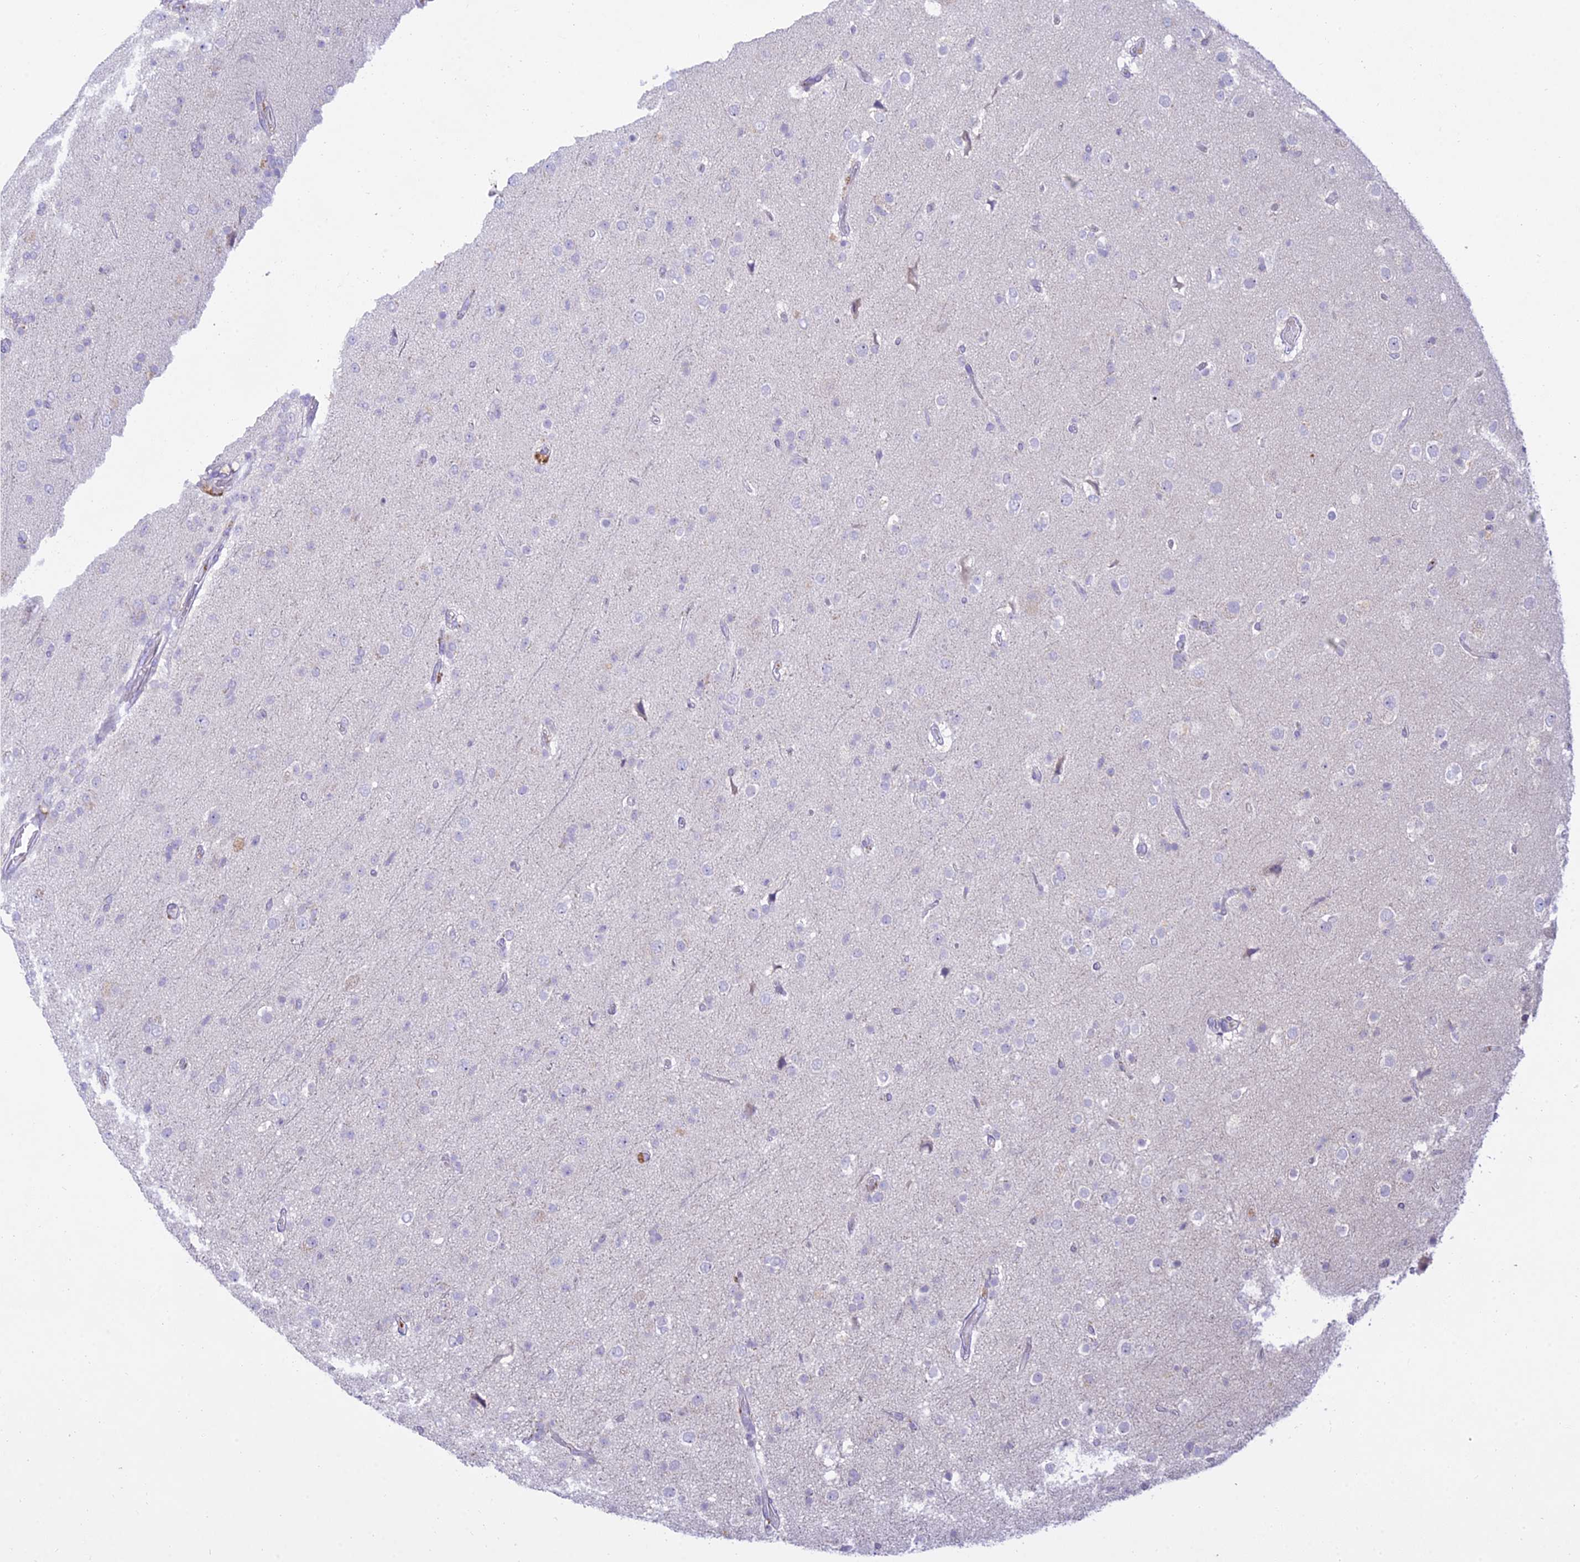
{"staining": {"intensity": "negative", "quantity": "none", "location": "none"}, "tissue": "glioma", "cell_type": "Tumor cells", "image_type": "cancer", "snomed": [{"axis": "morphology", "description": "Glioma, malignant, Low grade"}, {"axis": "topography", "description": "Brain"}], "caption": "The photomicrograph shows no significant staining in tumor cells of low-grade glioma (malignant).", "gene": "TMEM40", "patient": {"sex": "male", "age": 65}}